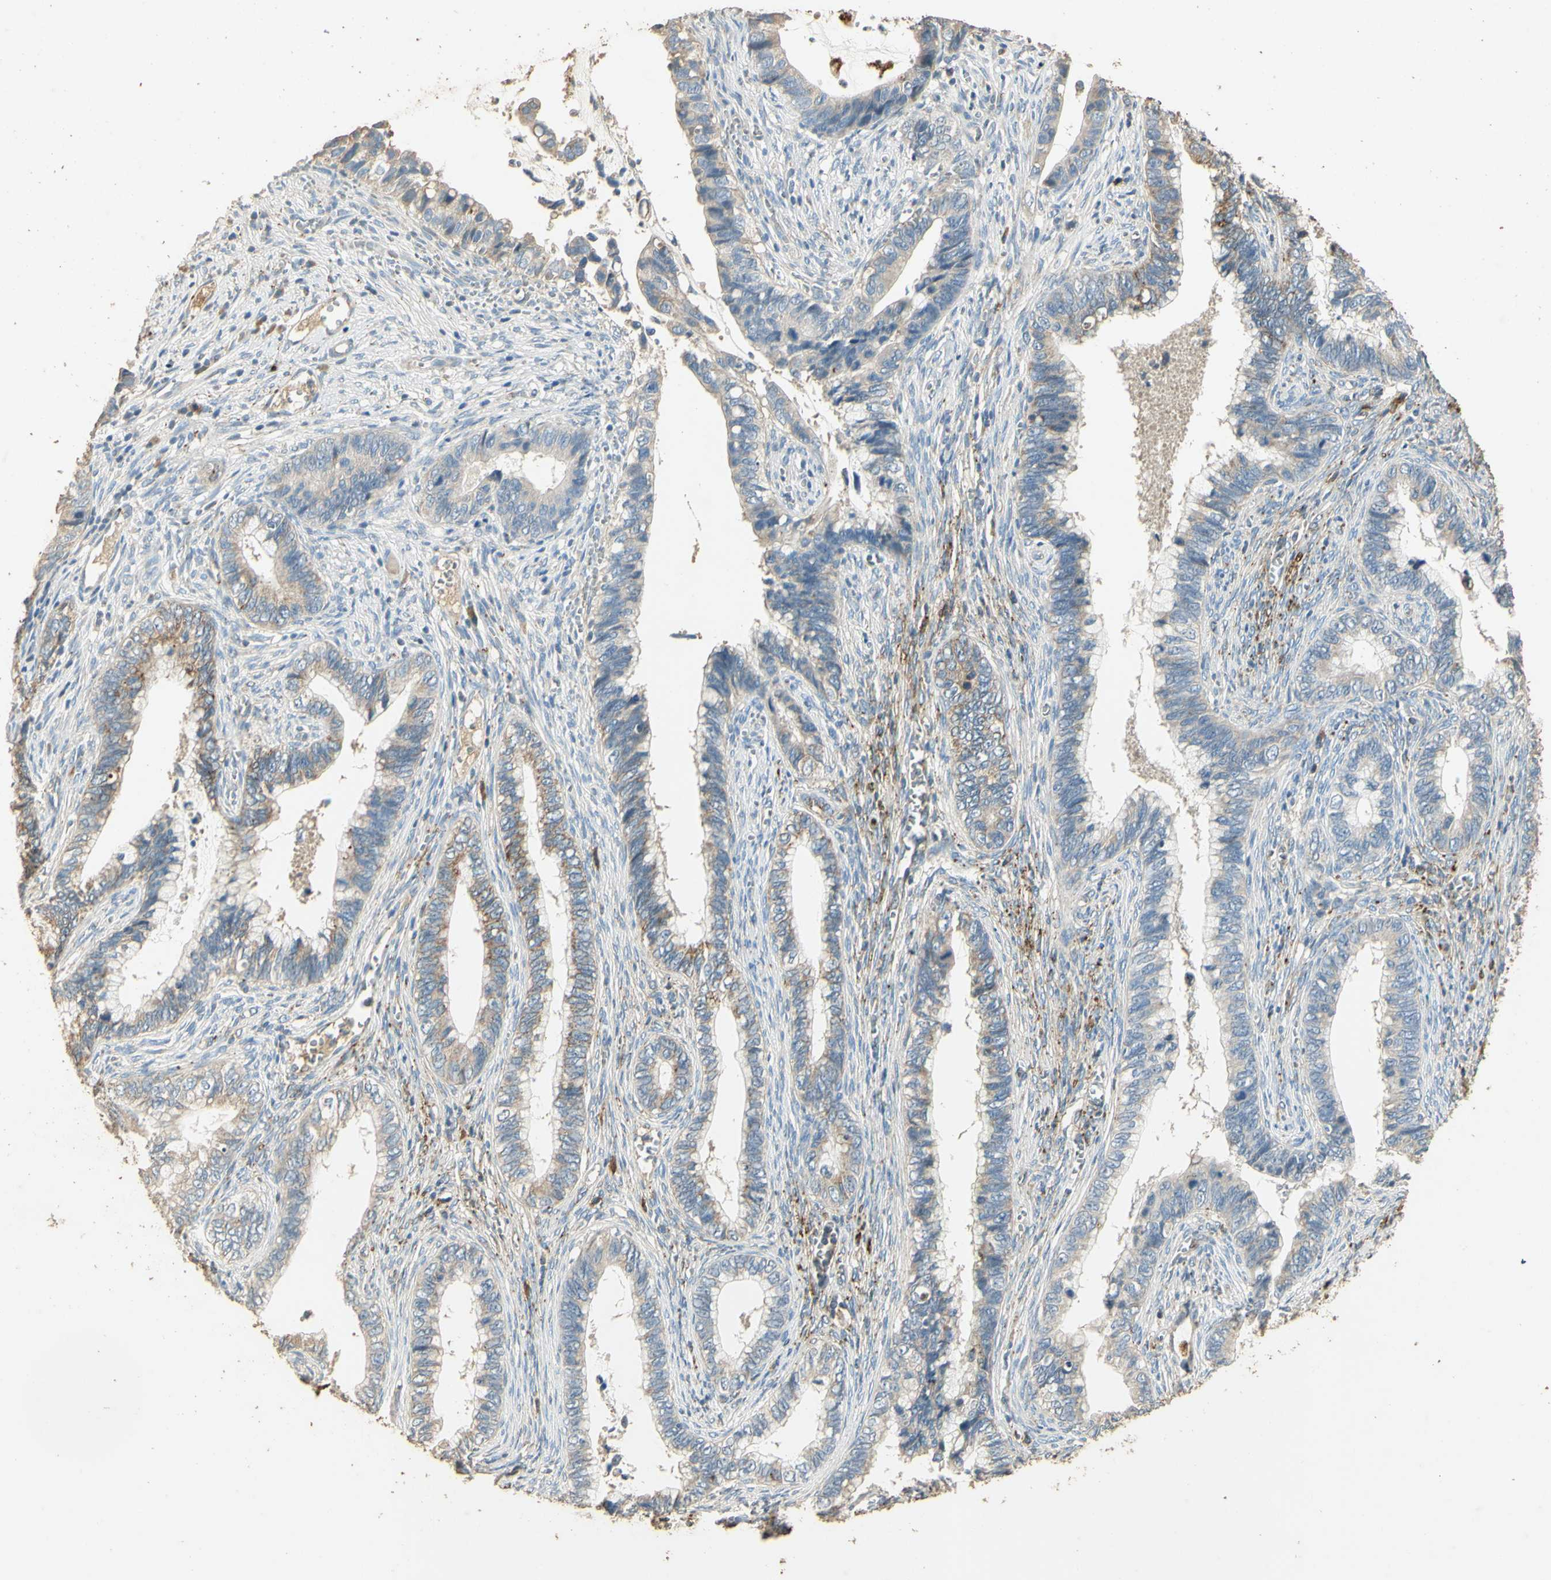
{"staining": {"intensity": "negative", "quantity": "none", "location": "none"}, "tissue": "cervical cancer", "cell_type": "Tumor cells", "image_type": "cancer", "snomed": [{"axis": "morphology", "description": "Adenocarcinoma, NOS"}, {"axis": "topography", "description": "Cervix"}], "caption": "A photomicrograph of human cervical cancer is negative for staining in tumor cells.", "gene": "ARHGEF17", "patient": {"sex": "female", "age": 44}}